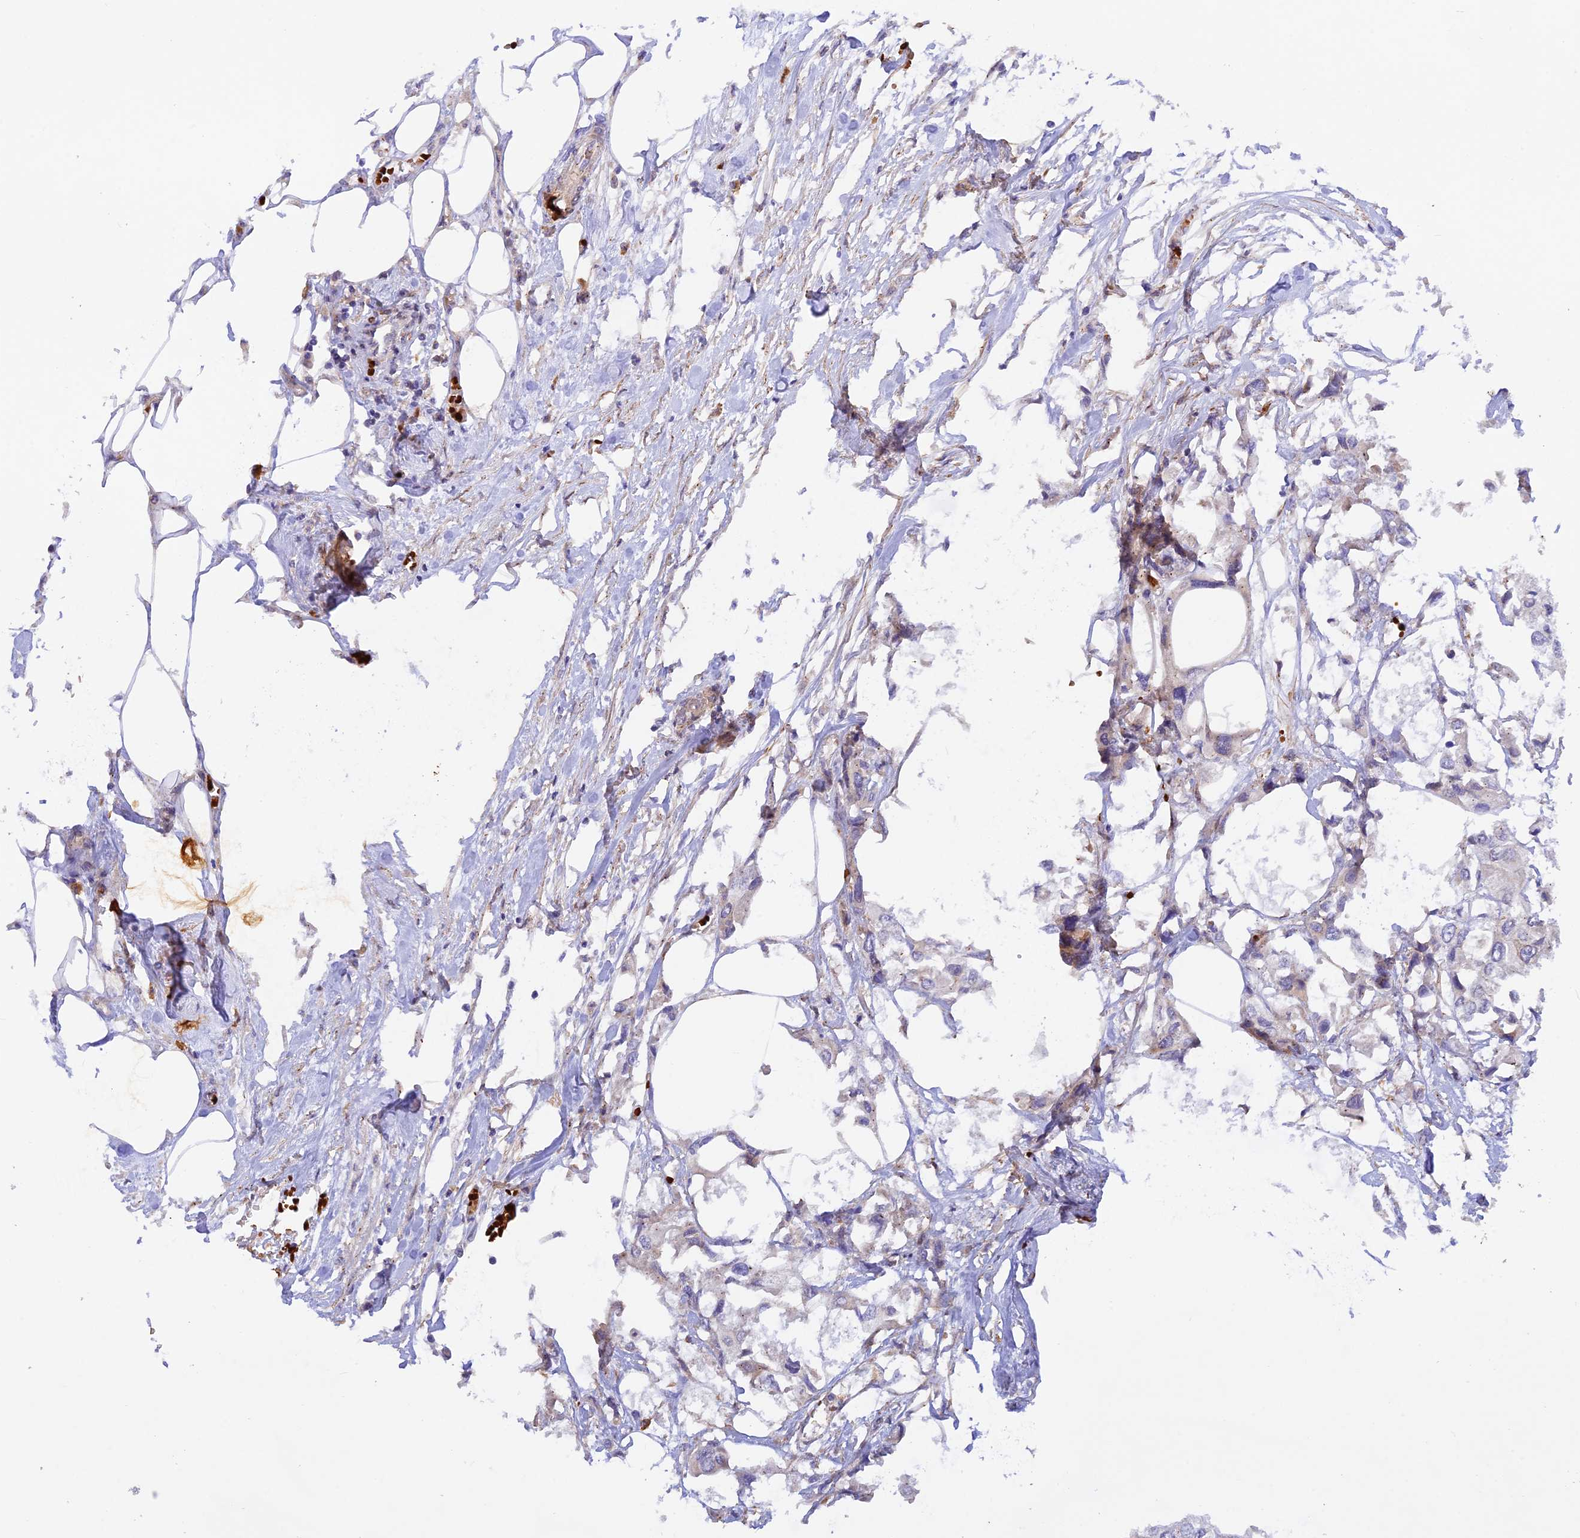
{"staining": {"intensity": "negative", "quantity": "none", "location": "none"}, "tissue": "urothelial cancer", "cell_type": "Tumor cells", "image_type": "cancer", "snomed": [{"axis": "morphology", "description": "Urothelial carcinoma, High grade"}, {"axis": "topography", "description": "Urinary bladder"}], "caption": "An image of human urothelial cancer is negative for staining in tumor cells. (DAB IHC with hematoxylin counter stain).", "gene": "WDFY4", "patient": {"sex": "male", "age": 64}}